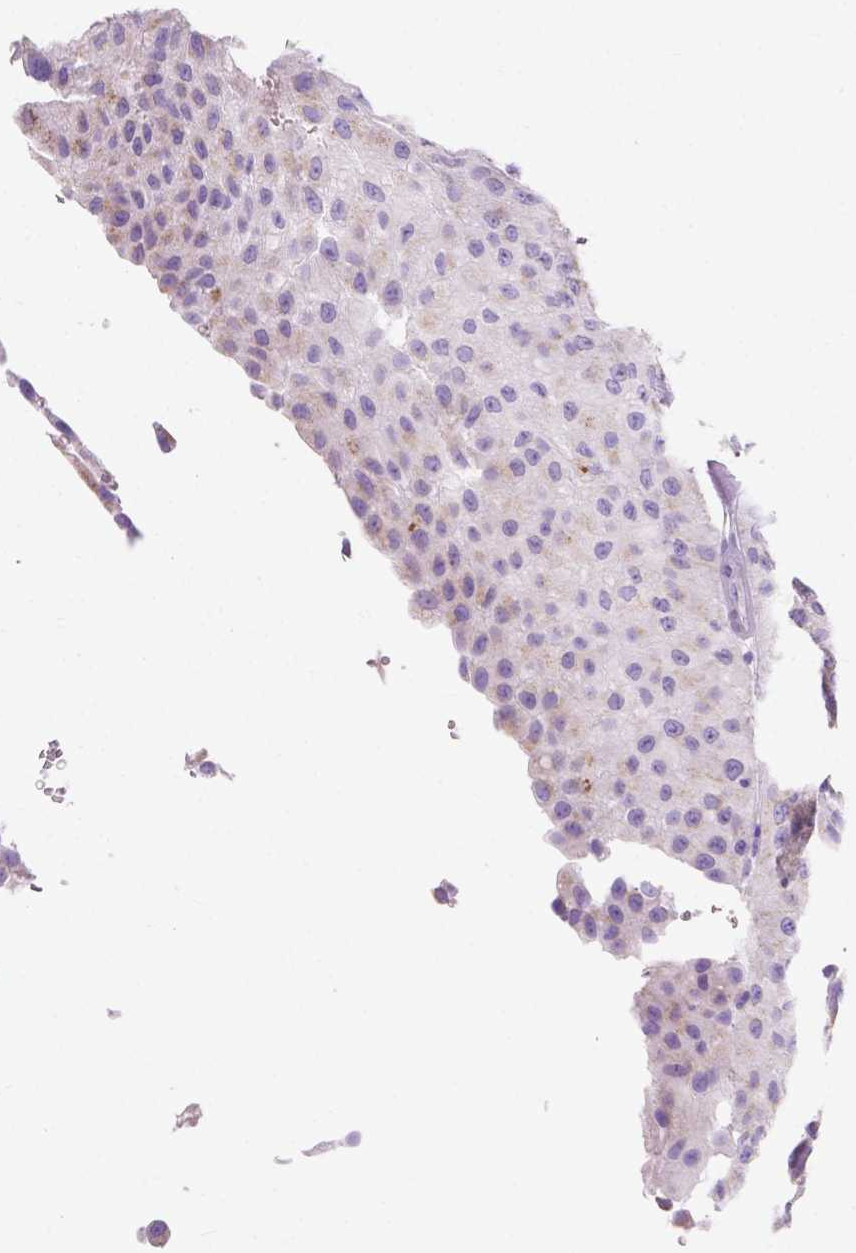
{"staining": {"intensity": "weak", "quantity": "25%-75%", "location": "cytoplasmic/membranous"}, "tissue": "urothelial cancer", "cell_type": "Tumor cells", "image_type": "cancer", "snomed": [{"axis": "morphology", "description": "Urothelial carcinoma, NOS"}, {"axis": "topography", "description": "Urinary bladder"}], "caption": "Immunohistochemistry (IHC) histopathology image of urothelial cancer stained for a protein (brown), which exhibits low levels of weak cytoplasmic/membranous expression in approximately 25%-75% of tumor cells.", "gene": "MYH15", "patient": {"sex": "male", "age": 87}}